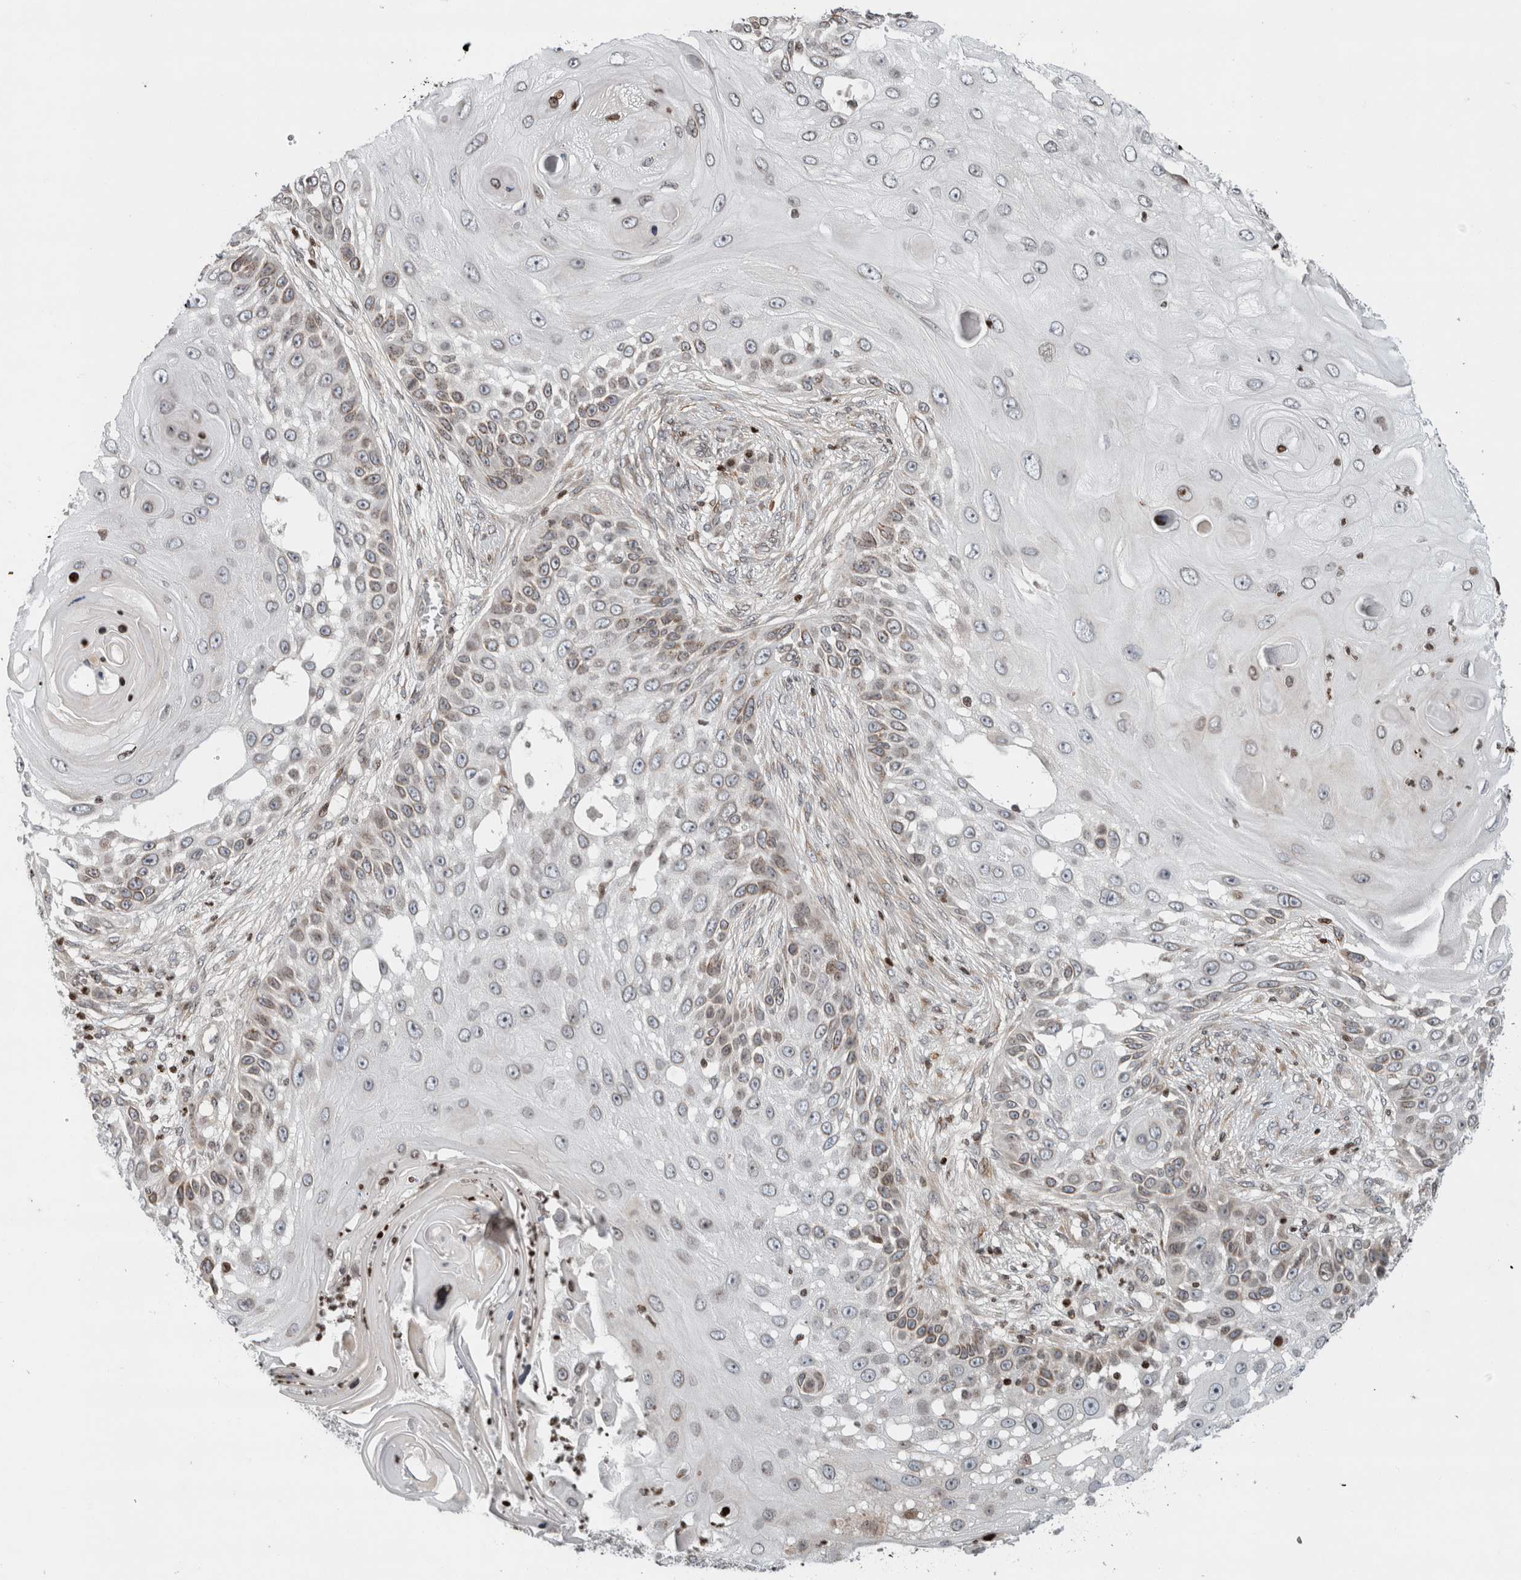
{"staining": {"intensity": "weak", "quantity": "<25%", "location": "cytoplasmic/membranous"}, "tissue": "skin cancer", "cell_type": "Tumor cells", "image_type": "cancer", "snomed": [{"axis": "morphology", "description": "Squamous cell carcinoma, NOS"}, {"axis": "topography", "description": "Skin"}], "caption": "A photomicrograph of skin cancer (squamous cell carcinoma) stained for a protein exhibits no brown staining in tumor cells.", "gene": "GINS4", "patient": {"sex": "female", "age": 44}}